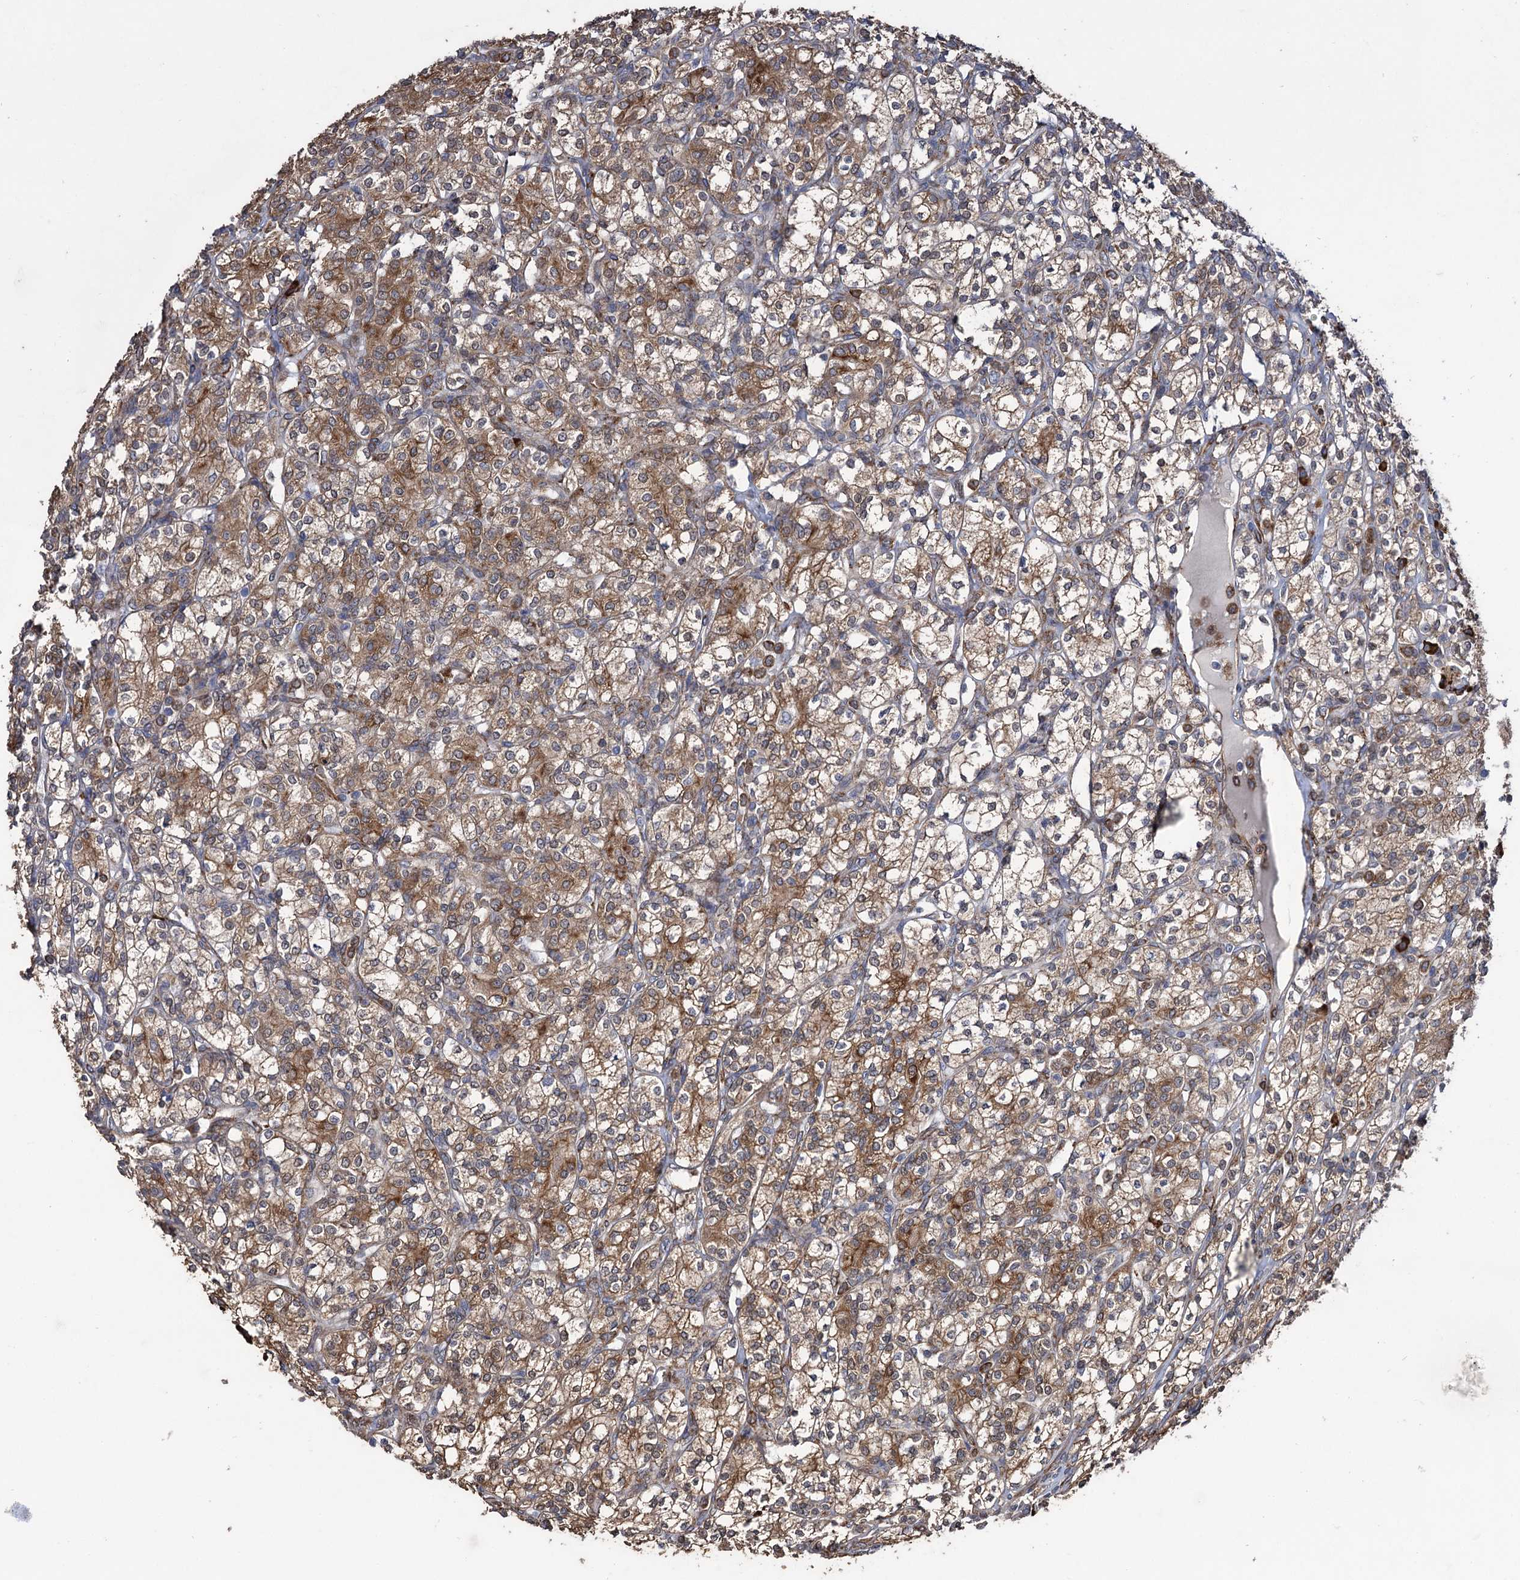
{"staining": {"intensity": "moderate", "quantity": ">75%", "location": "cytoplasmic/membranous"}, "tissue": "renal cancer", "cell_type": "Tumor cells", "image_type": "cancer", "snomed": [{"axis": "morphology", "description": "Adenocarcinoma, NOS"}, {"axis": "topography", "description": "Kidney"}], "caption": "DAB immunohistochemical staining of adenocarcinoma (renal) shows moderate cytoplasmic/membranous protein expression in about >75% of tumor cells.", "gene": "CDAN1", "patient": {"sex": "male", "age": 77}}